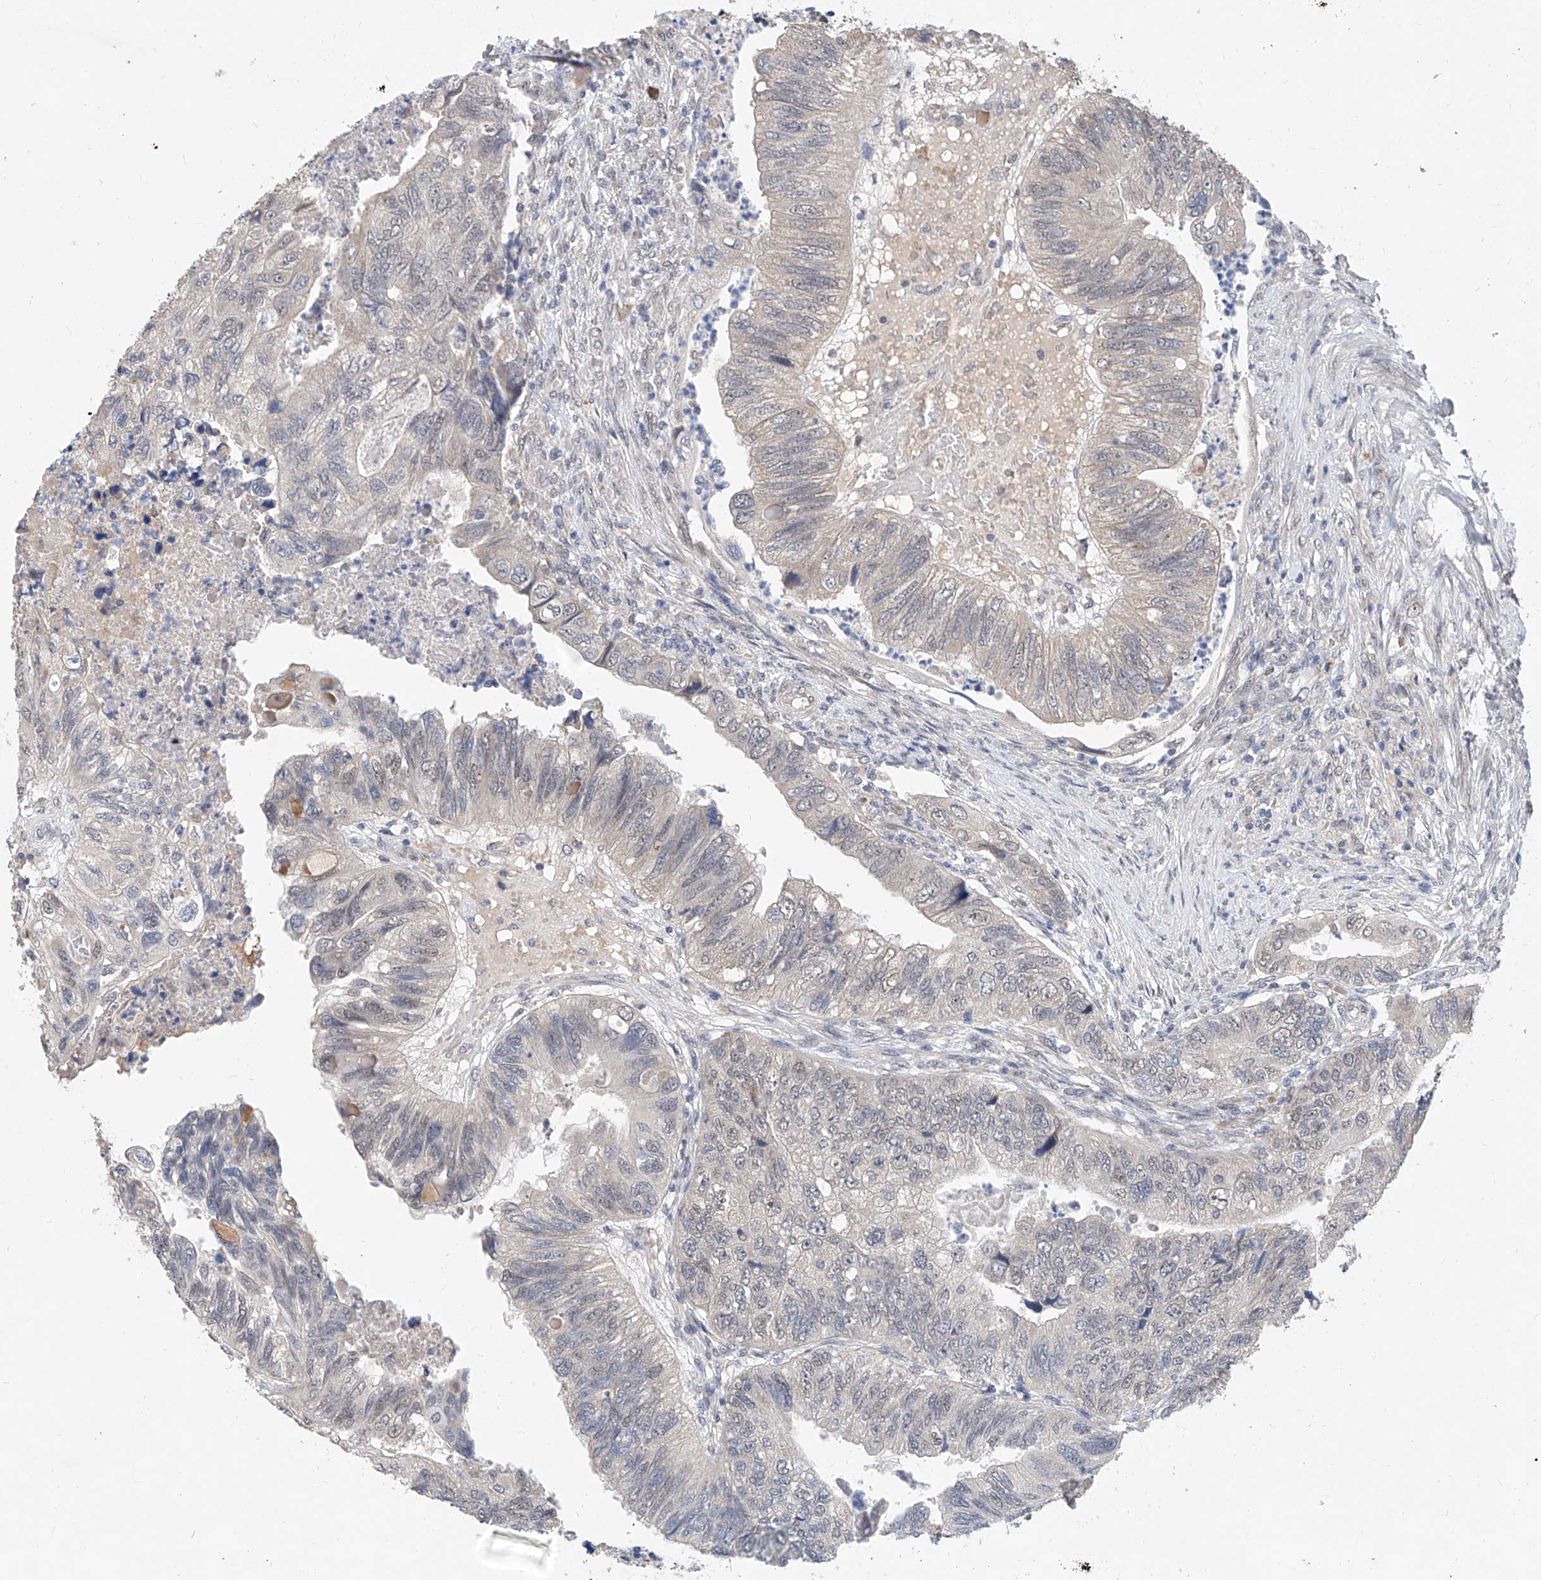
{"staining": {"intensity": "negative", "quantity": "none", "location": "none"}, "tissue": "colorectal cancer", "cell_type": "Tumor cells", "image_type": "cancer", "snomed": [{"axis": "morphology", "description": "Adenocarcinoma, NOS"}, {"axis": "topography", "description": "Rectum"}], "caption": "Tumor cells are negative for protein expression in human colorectal adenocarcinoma. The staining is performed using DAB brown chromogen with nuclei counter-stained in using hematoxylin.", "gene": "CARMIL3", "patient": {"sex": "male", "age": 63}}